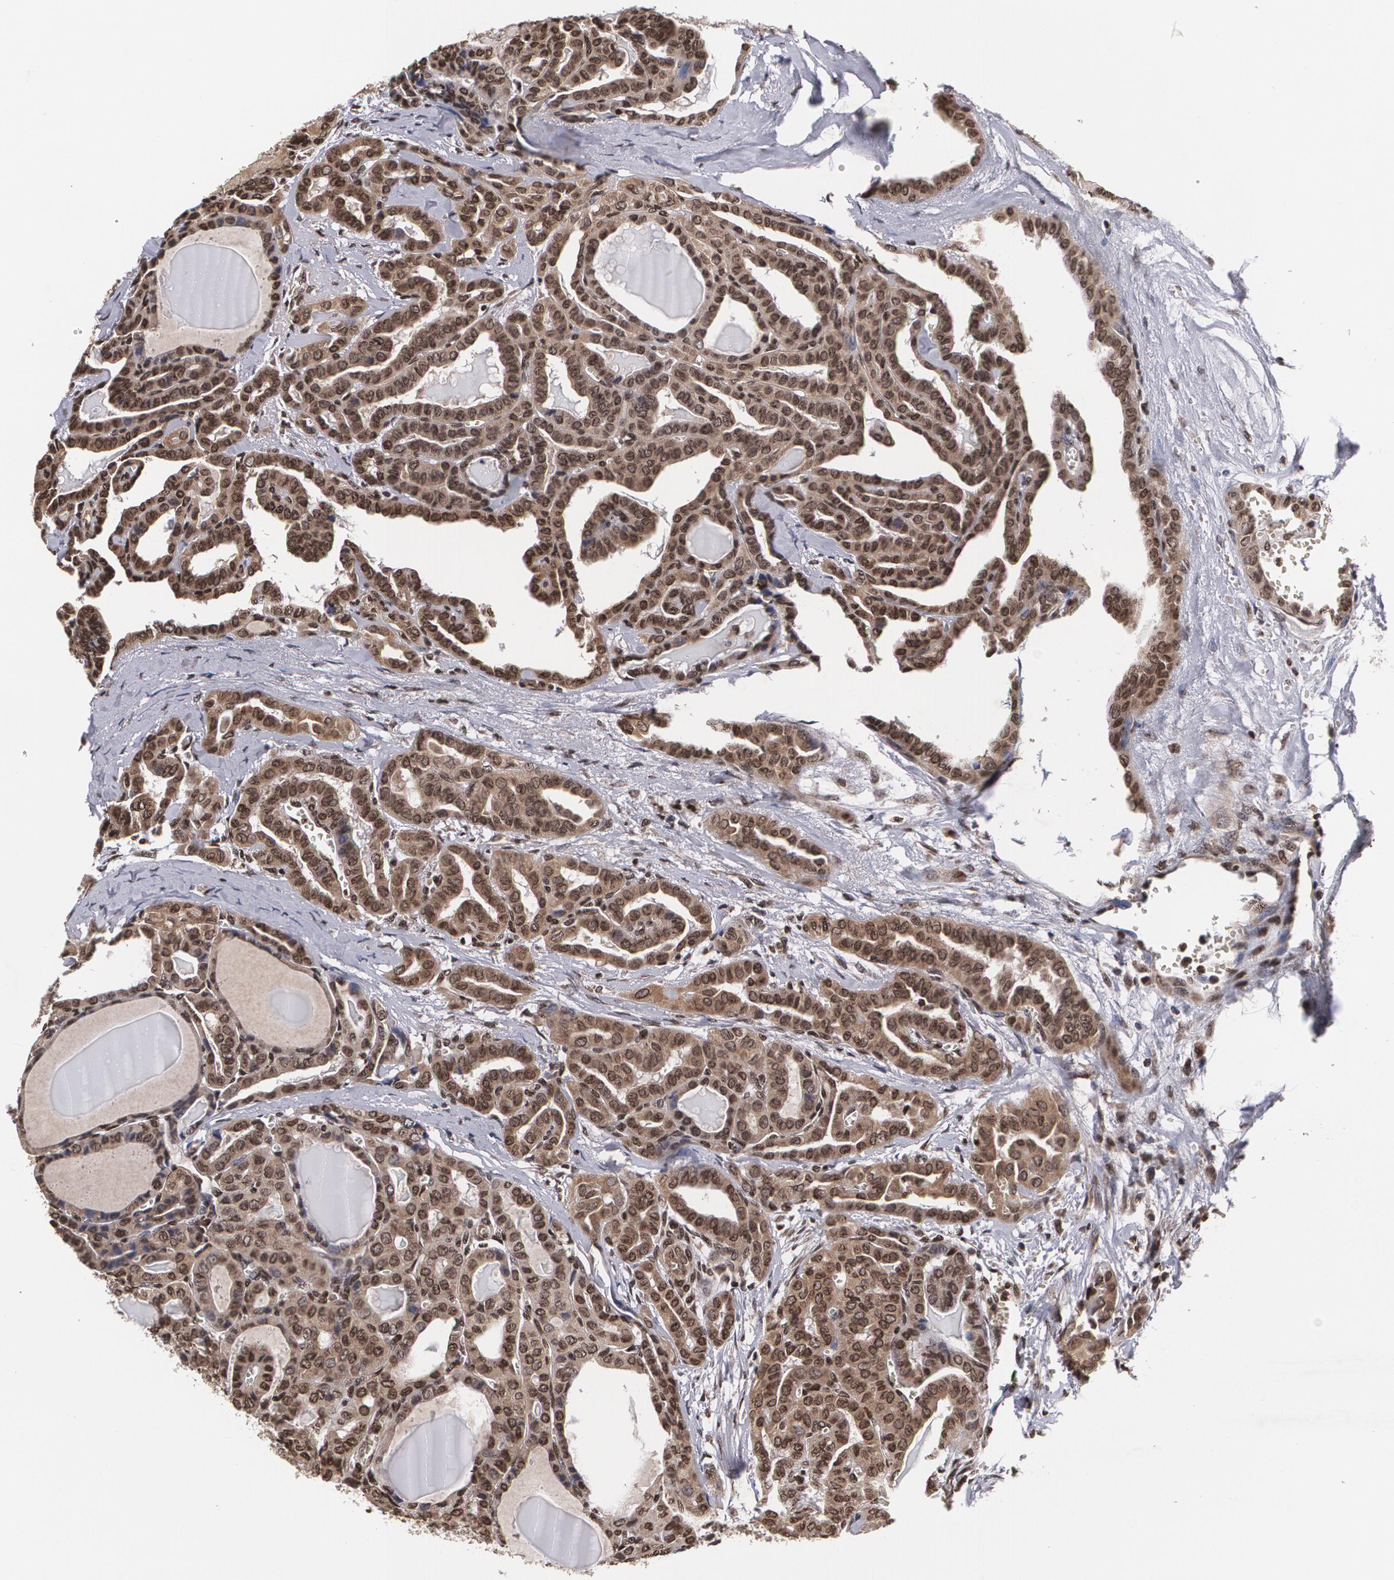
{"staining": {"intensity": "moderate", "quantity": ">75%", "location": "cytoplasmic/membranous"}, "tissue": "thyroid cancer", "cell_type": "Tumor cells", "image_type": "cancer", "snomed": [{"axis": "morphology", "description": "Carcinoma, NOS"}, {"axis": "topography", "description": "Thyroid gland"}], "caption": "Protein expression analysis of thyroid carcinoma exhibits moderate cytoplasmic/membranous expression in approximately >75% of tumor cells. (DAB IHC with brightfield microscopy, high magnification).", "gene": "MVP", "patient": {"sex": "female", "age": 91}}